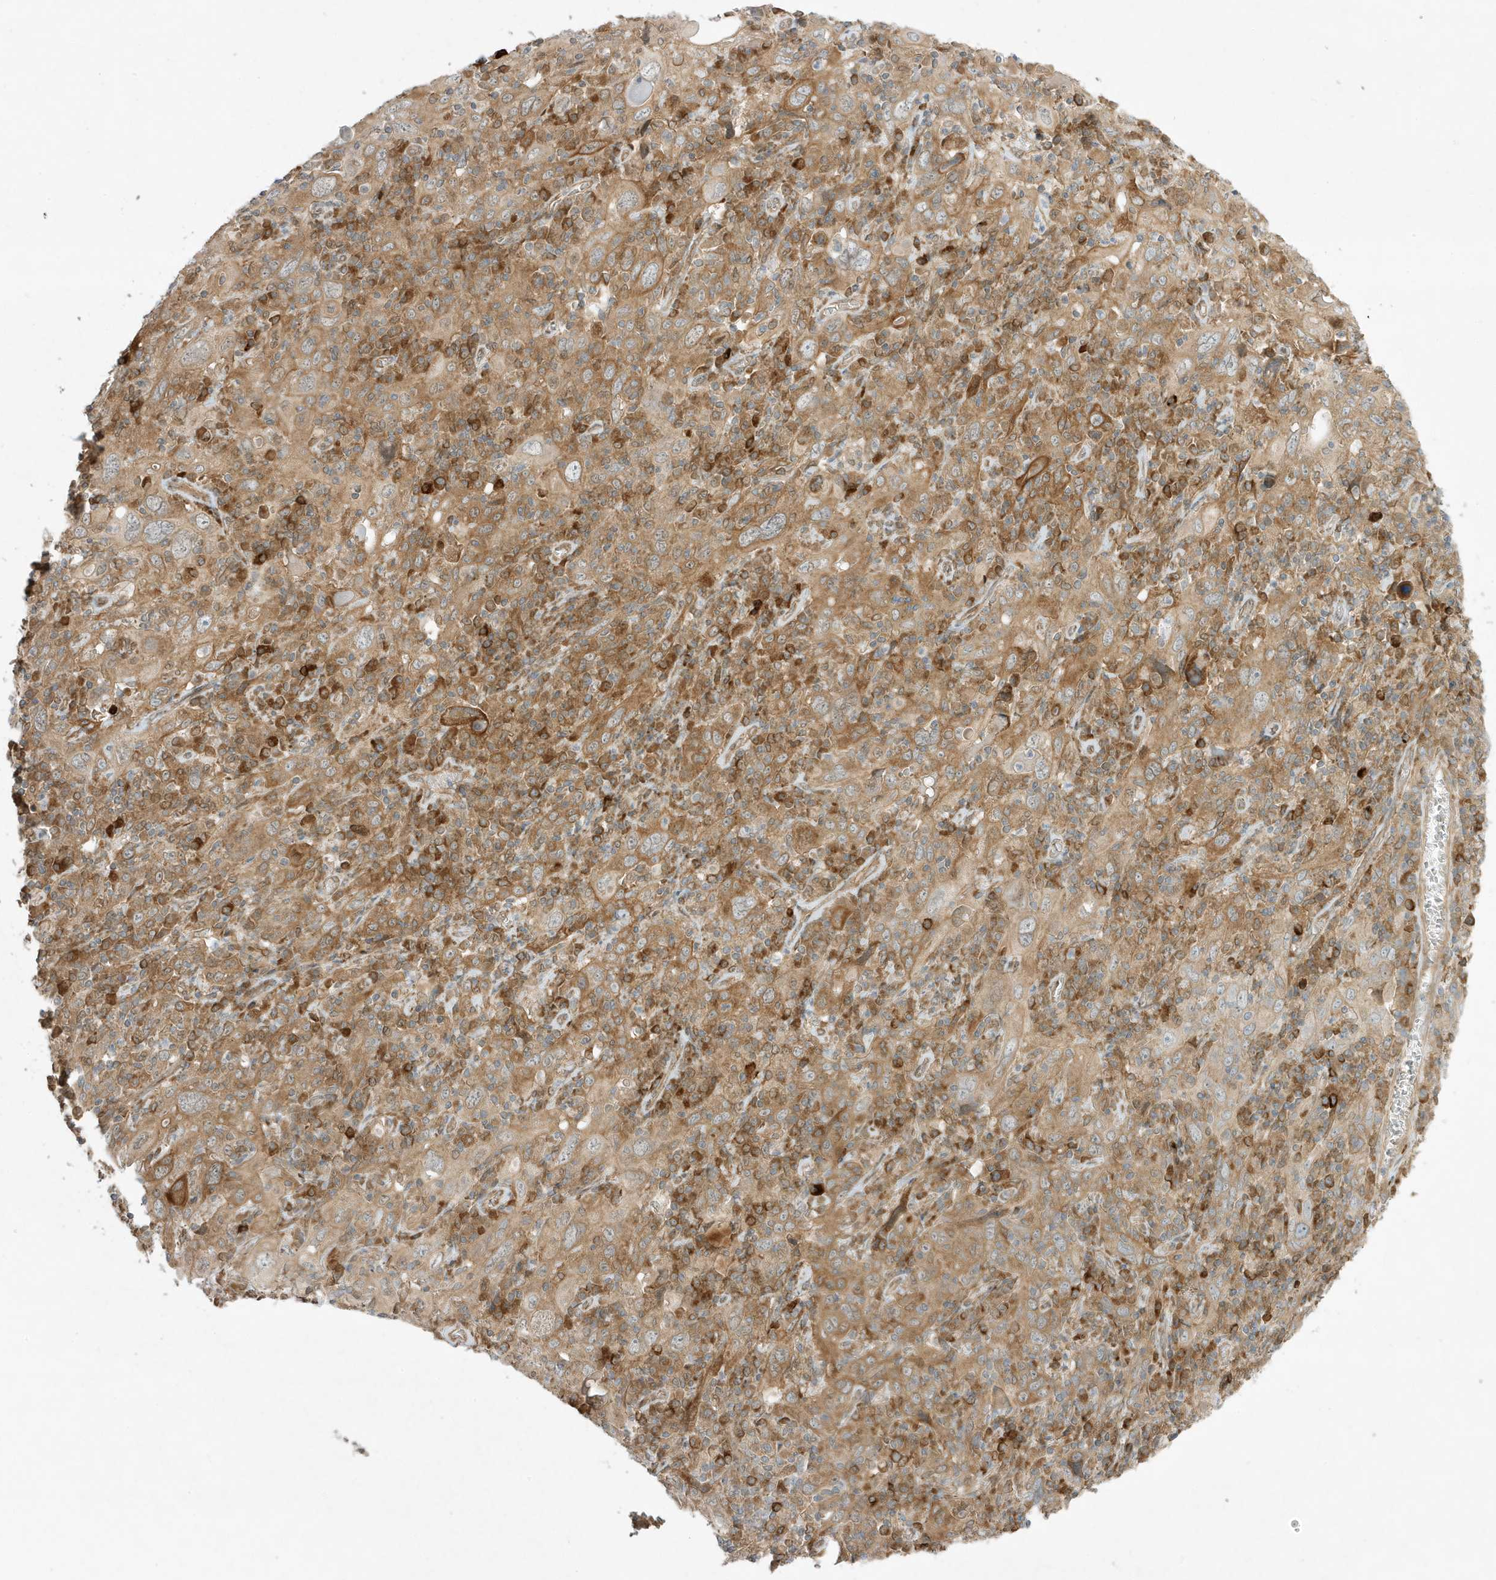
{"staining": {"intensity": "moderate", "quantity": ">75%", "location": "cytoplasmic/membranous"}, "tissue": "cervical cancer", "cell_type": "Tumor cells", "image_type": "cancer", "snomed": [{"axis": "morphology", "description": "Squamous cell carcinoma, NOS"}, {"axis": "topography", "description": "Cervix"}], "caption": "Tumor cells demonstrate medium levels of moderate cytoplasmic/membranous positivity in about >75% of cells in human cervical cancer (squamous cell carcinoma). Using DAB (brown) and hematoxylin (blue) stains, captured at high magnification using brightfield microscopy.", "gene": "SCARF2", "patient": {"sex": "female", "age": 46}}